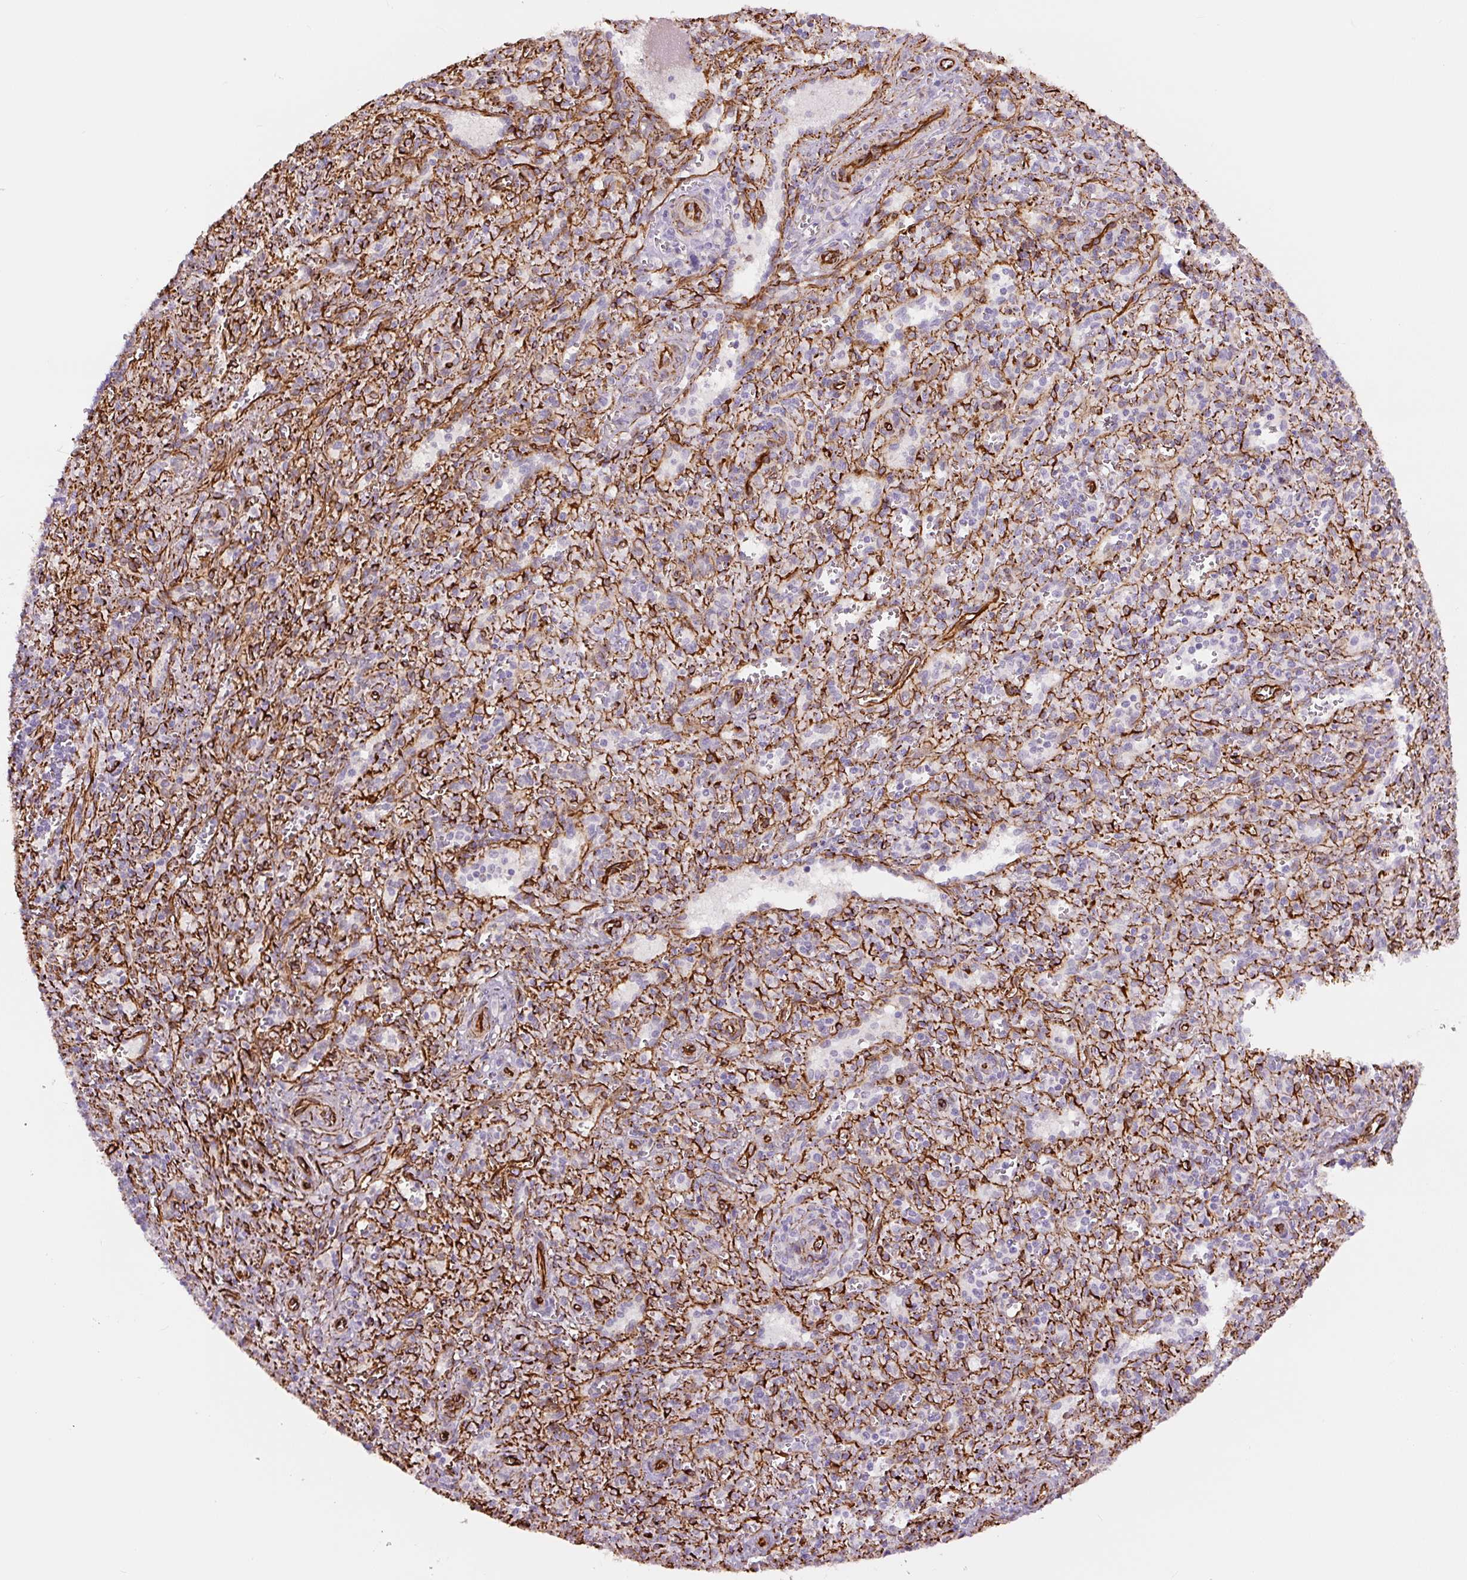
{"staining": {"intensity": "negative", "quantity": "none", "location": "none"}, "tissue": "spleen", "cell_type": "Cells in red pulp", "image_type": "normal", "snomed": [{"axis": "morphology", "description": "Normal tissue, NOS"}, {"axis": "topography", "description": "Spleen"}], "caption": "The IHC photomicrograph has no significant expression in cells in red pulp of spleen. (DAB immunohistochemistry (IHC), high magnification).", "gene": "NES", "patient": {"sex": "female", "age": 26}}